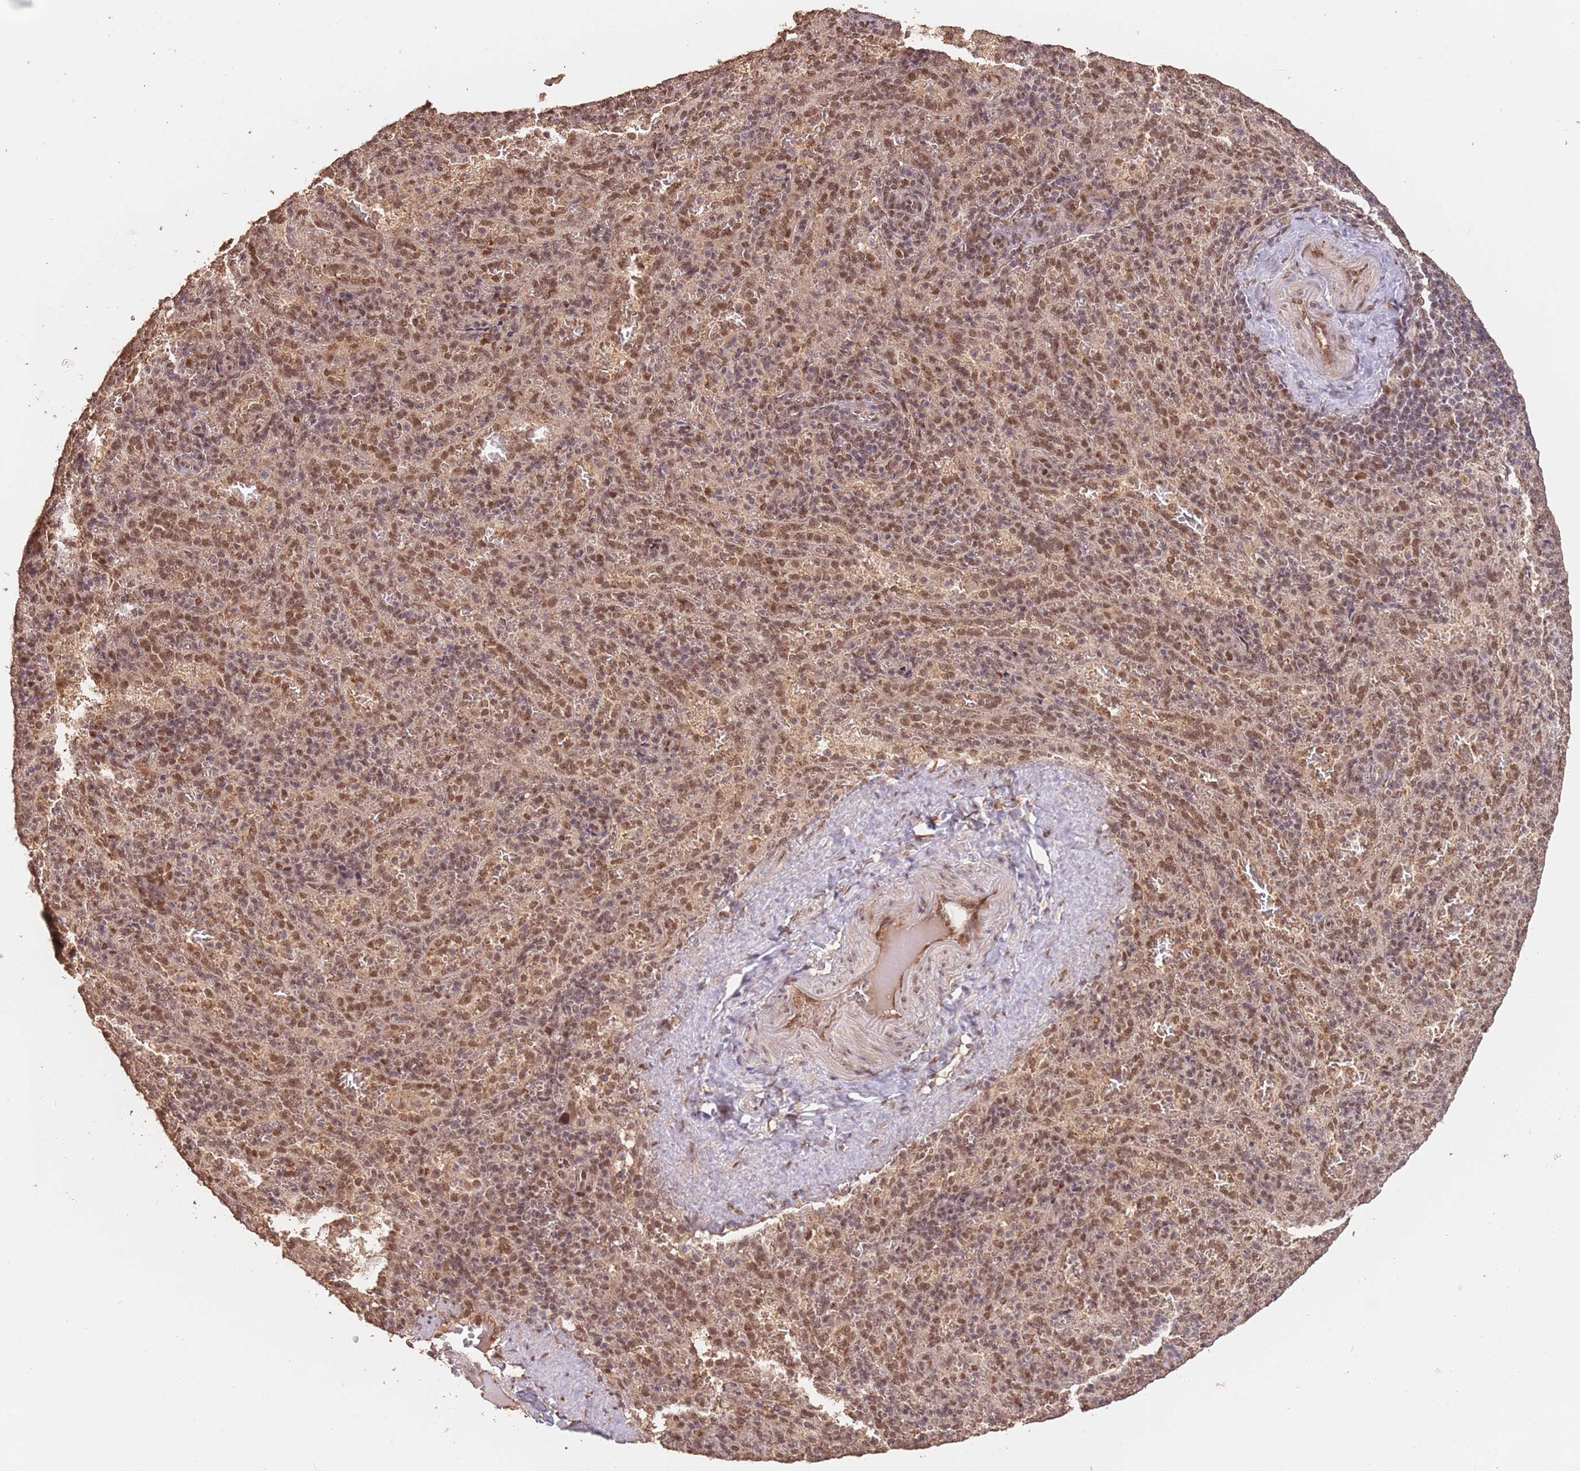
{"staining": {"intensity": "moderate", "quantity": ">75%", "location": "nuclear"}, "tissue": "spleen", "cell_type": "Cells in red pulp", "image_type": "normal", "snomed": [{"axis": "morphology", "description": "Normal tissue, NOS"}, {"axis": "topography", "description": "Spleen"}], "caption": "Immunohistochemistry of unremarkable human spleen displays medium levels of moderate nuclear expression in approximately >75% of cells in red pulp. Nuclei are stained in blue.", "gene": "RFXANK", "patient": {"sex": "female", "age": 21}}